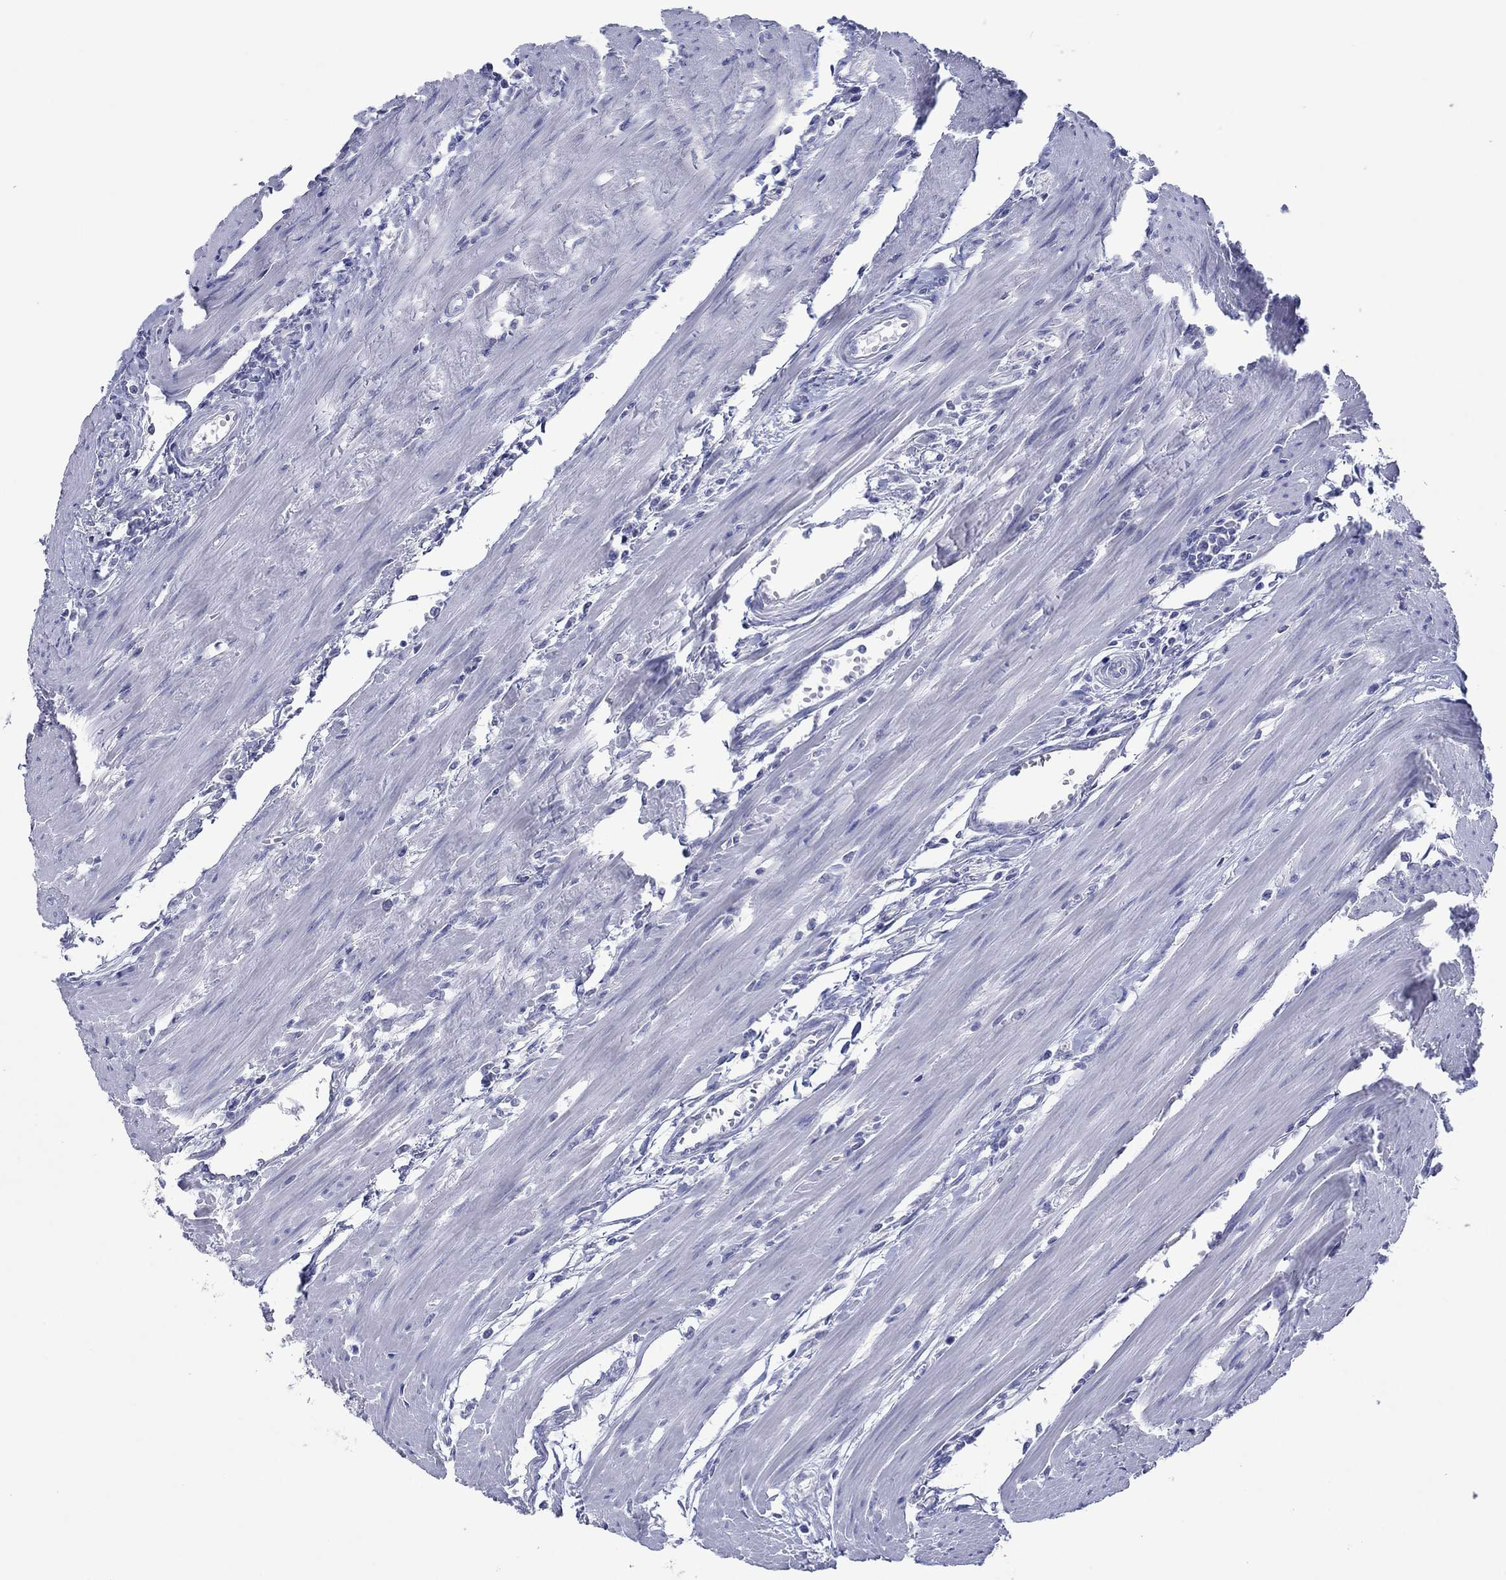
{"staining": {"intensity": "negative", "quantity": "none", "location": "none"}, "tissue": "colorectal cancer", "cell_type": "Tumor cells", "image_type": "cancer", "snomed": [{"axis": "morphology", "description": "Adenocarcinoma, NOS"}, {"axis": "topography", "description": "Rectum"}], "caption": "High magnification brightfield microscopy of colorectal cancer (adenocarcinoma) stained with DAB (brown) and counterstained with hematoxylin (blue): tumor cells show no significant expression.", "gene": "HCRT", "patient": {"sex": "male", "age": 67}}